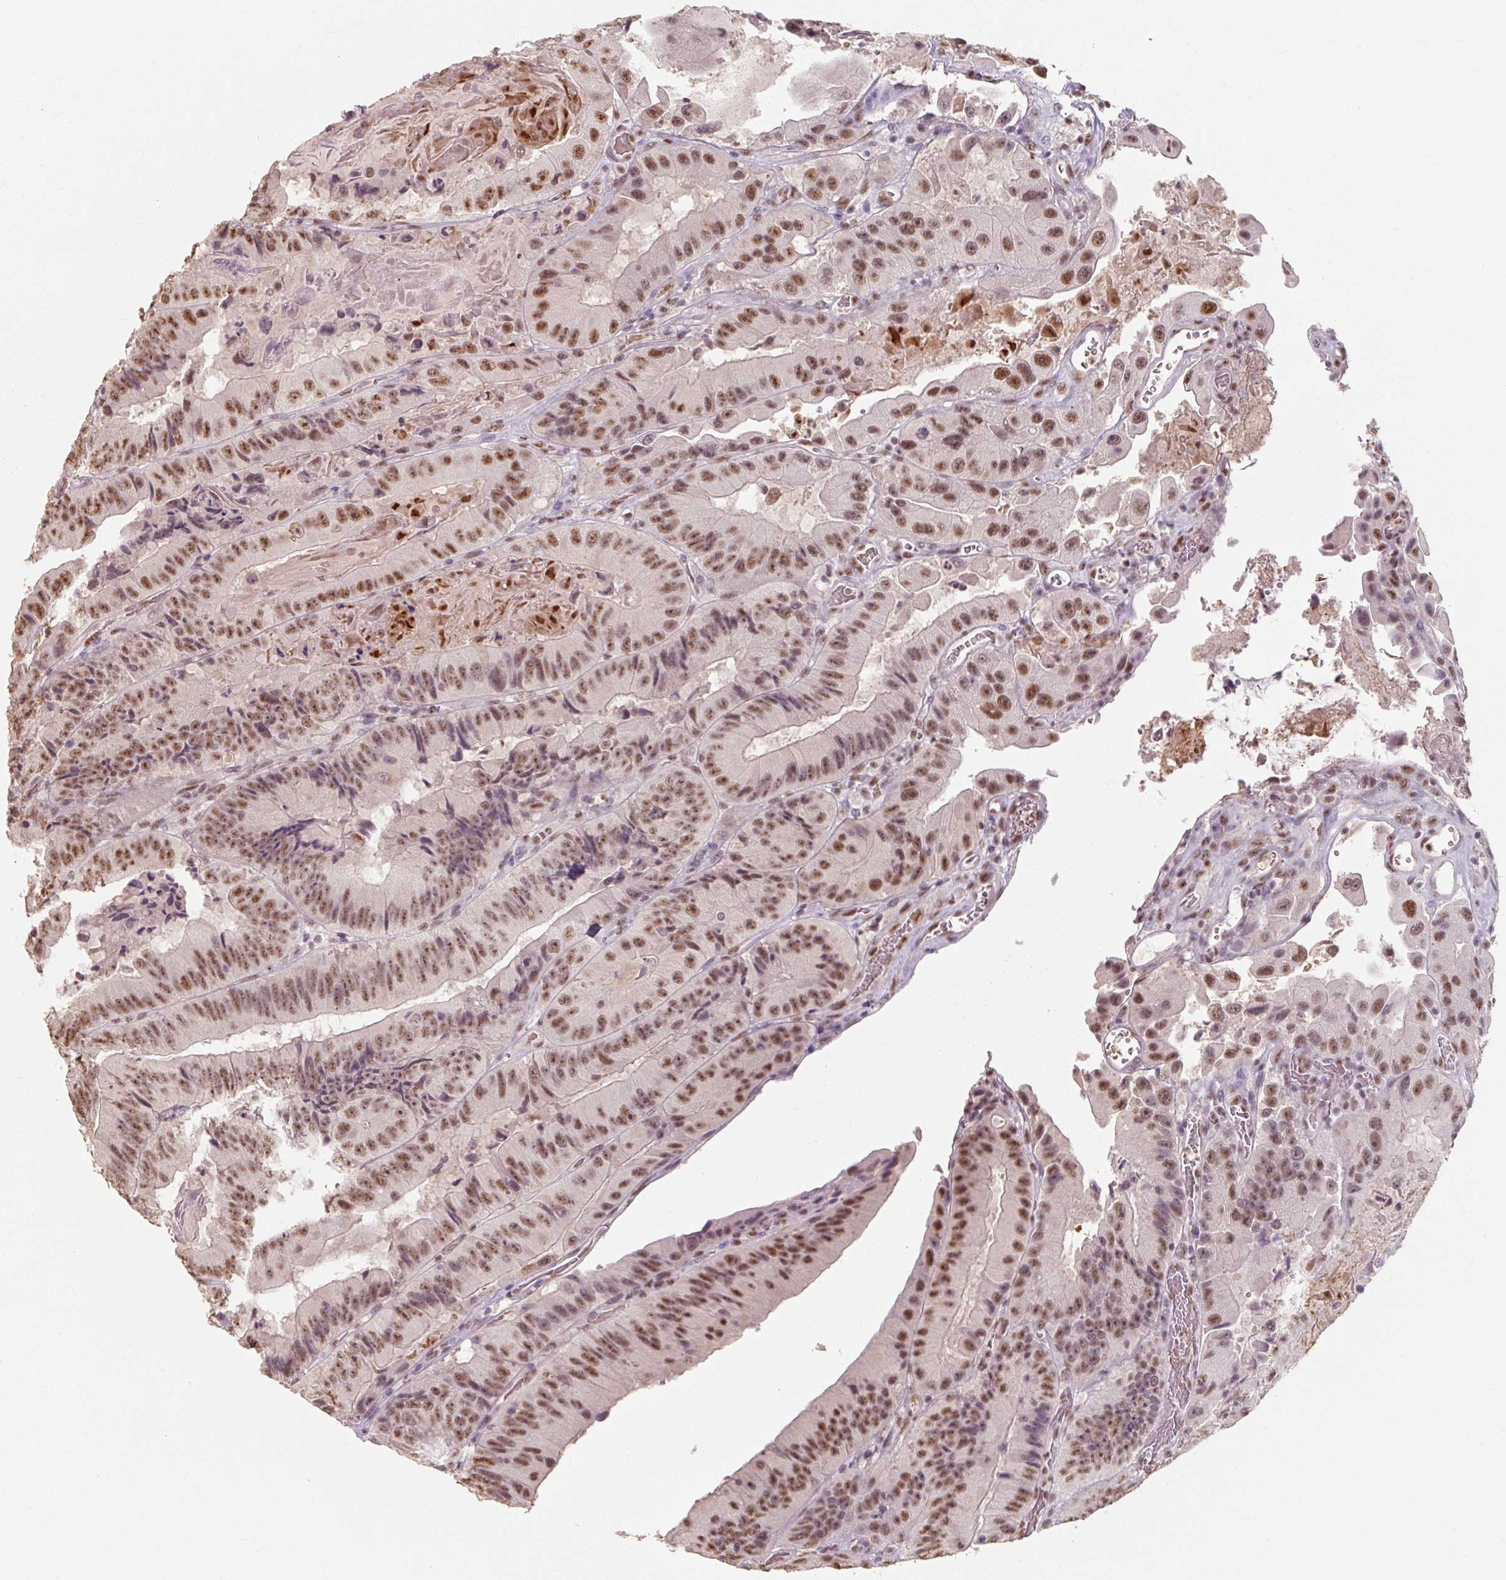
{"staining": {"intensity": "moderate", "quantity": ">75%", "location": "nuclear"}, "tissue": "colorectal cancer", "cell_type": "Tumor cells", "image_type": "cancer", "snomed": [{"axis": "morphology", "description": "Adenocarcinoma, NOS"}, {"axis": "topography", "description": "Colon"}], "caption": "Adenocarcinoma (colorectal) stained with a brown dye displays moderate nuclear positive staining in approximately >75% of tumor cells.", "gene": "ZFTRAF1", "patient": {"sex": "female", "age": 86}}